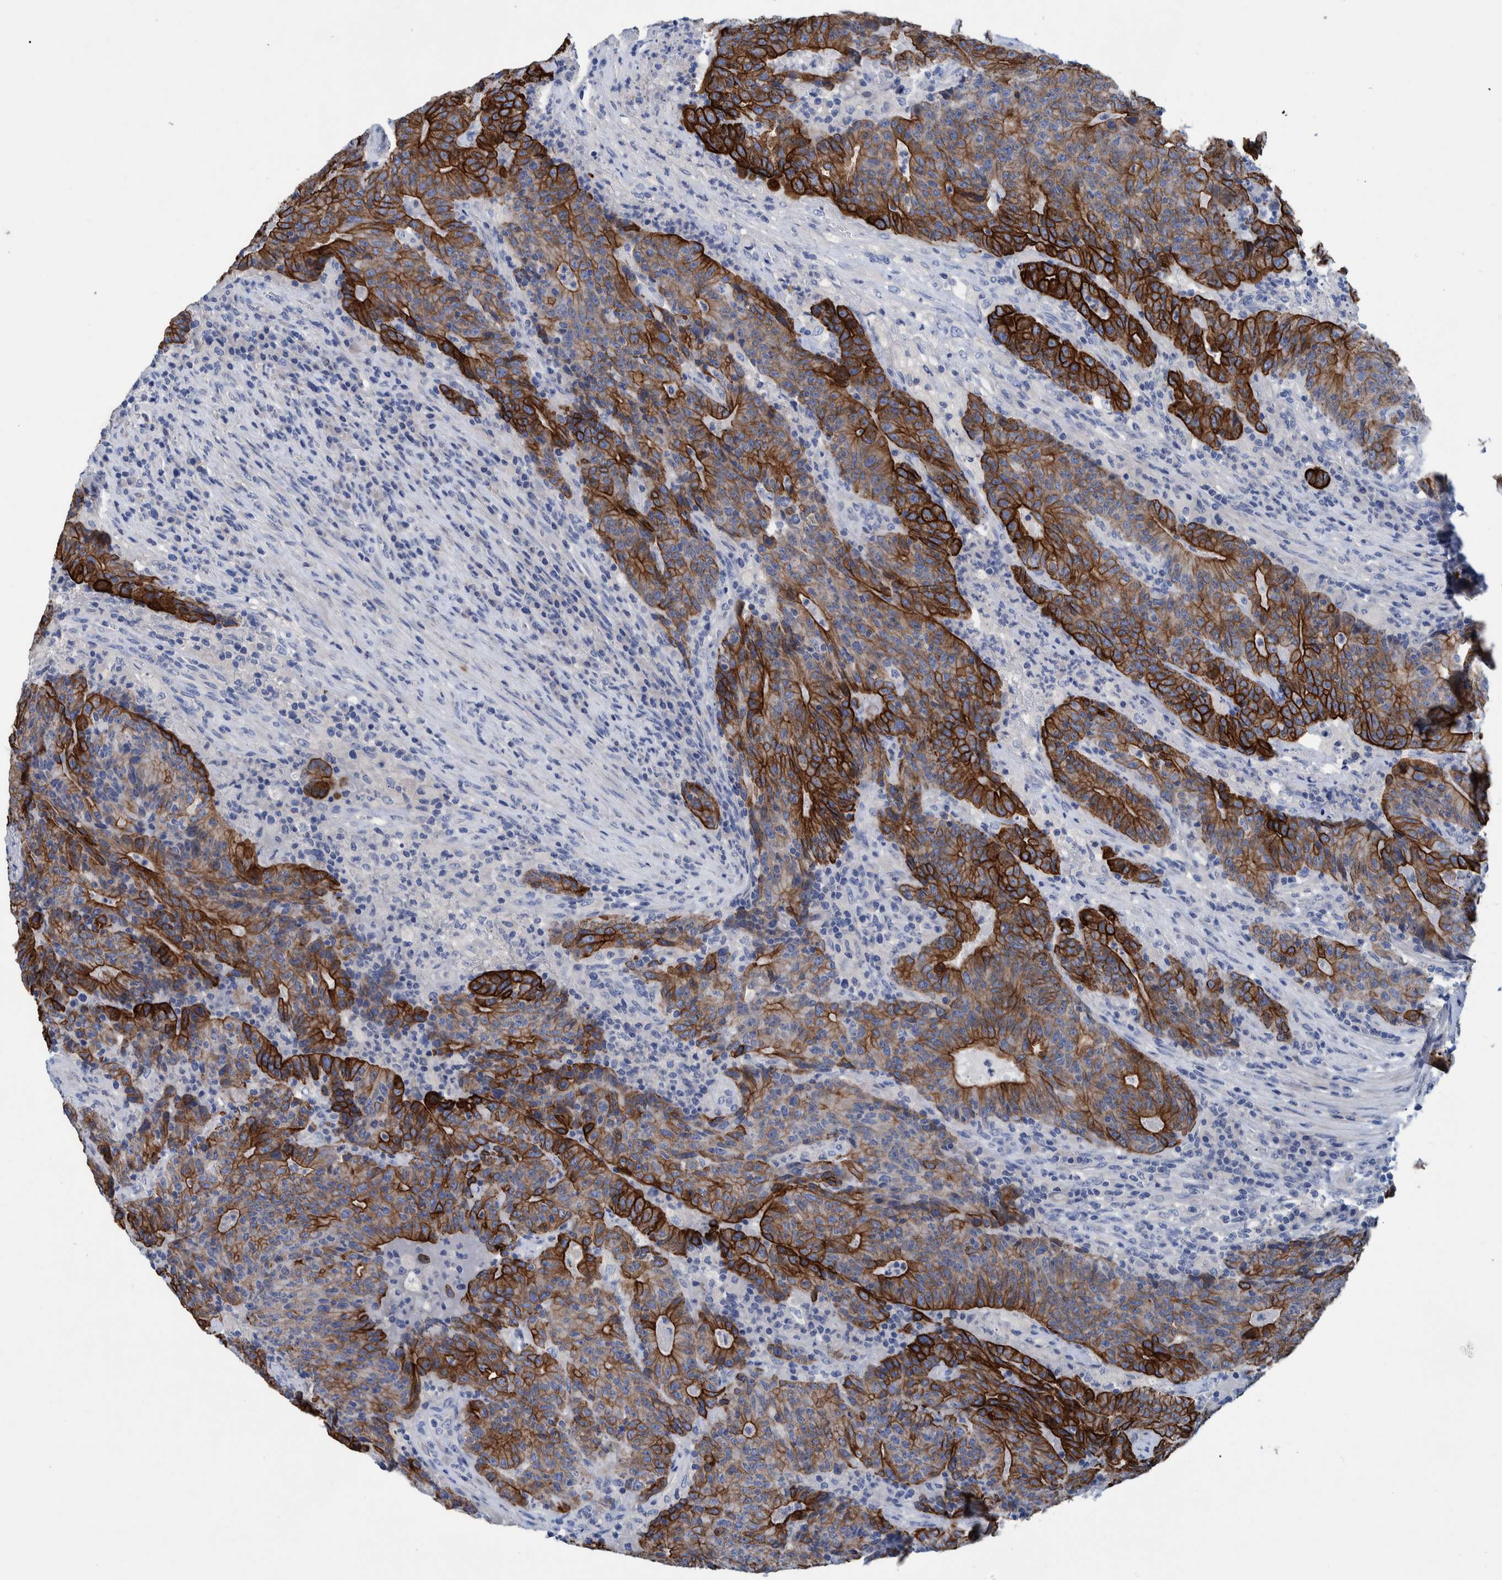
{"staining": {"intensity": "strong", "quantity": ">75%", "location": "cytoplasmic/membranous"}, "tissue": "colorectal cancer", "cell_type": "Tumor cells", "image_type": "cancer", "snomed": [{"axis": "morphology", "description": "Normal tissue, NOS"}, {"axis": "morphology", "description": "Adenocarcinoma, NOS"}, {"axis": "topography", "description": "Colon"}], "caption": "Tumor cells show strong cytoplasmic/membranous expression in approximately >75% of cells in colorectal adenocarcinoma.", "gene": "MKS1", "patient": {"sex": "female", "age": 75}}